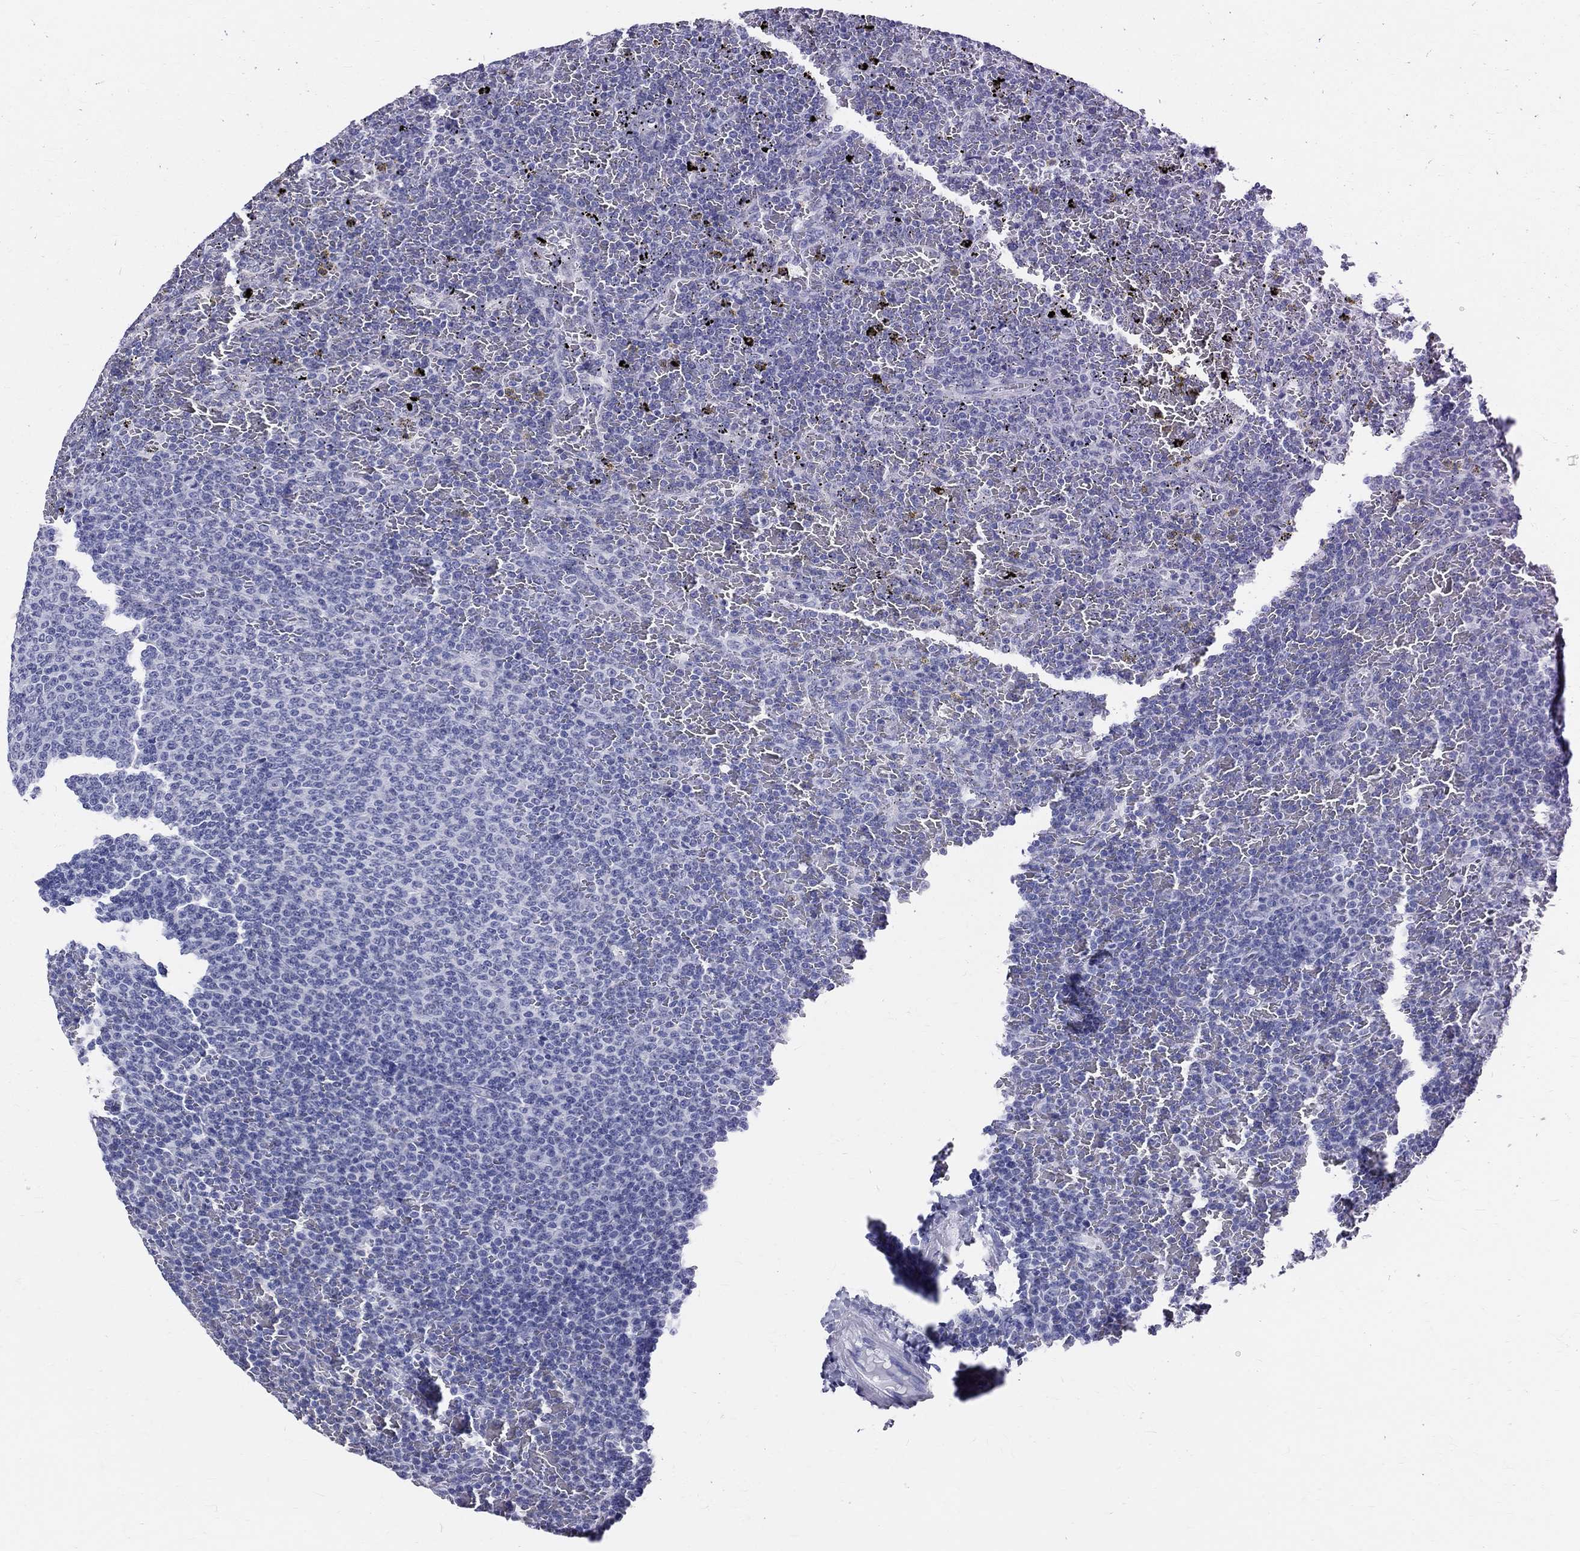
{"staining": {"intensity": "negative", "quantity": "none", "location": "none"}, "tissue": "lymphoma", "cell_type": "Tumor cells", "image_type": "cancer", "snomed": [{"axis": "morphology", "description": "Malignant lymphoma, non-Hodgkin's type, Low grade"}, {"axis": "topography", "description": "Spleen"}], "caption": "This is an immunohistochemistry photomicrograph of human lymphoma. There is no expression in tumor cells.", "gene": "TSPAN16", "patient": {"sex": "female", "age": 77}}